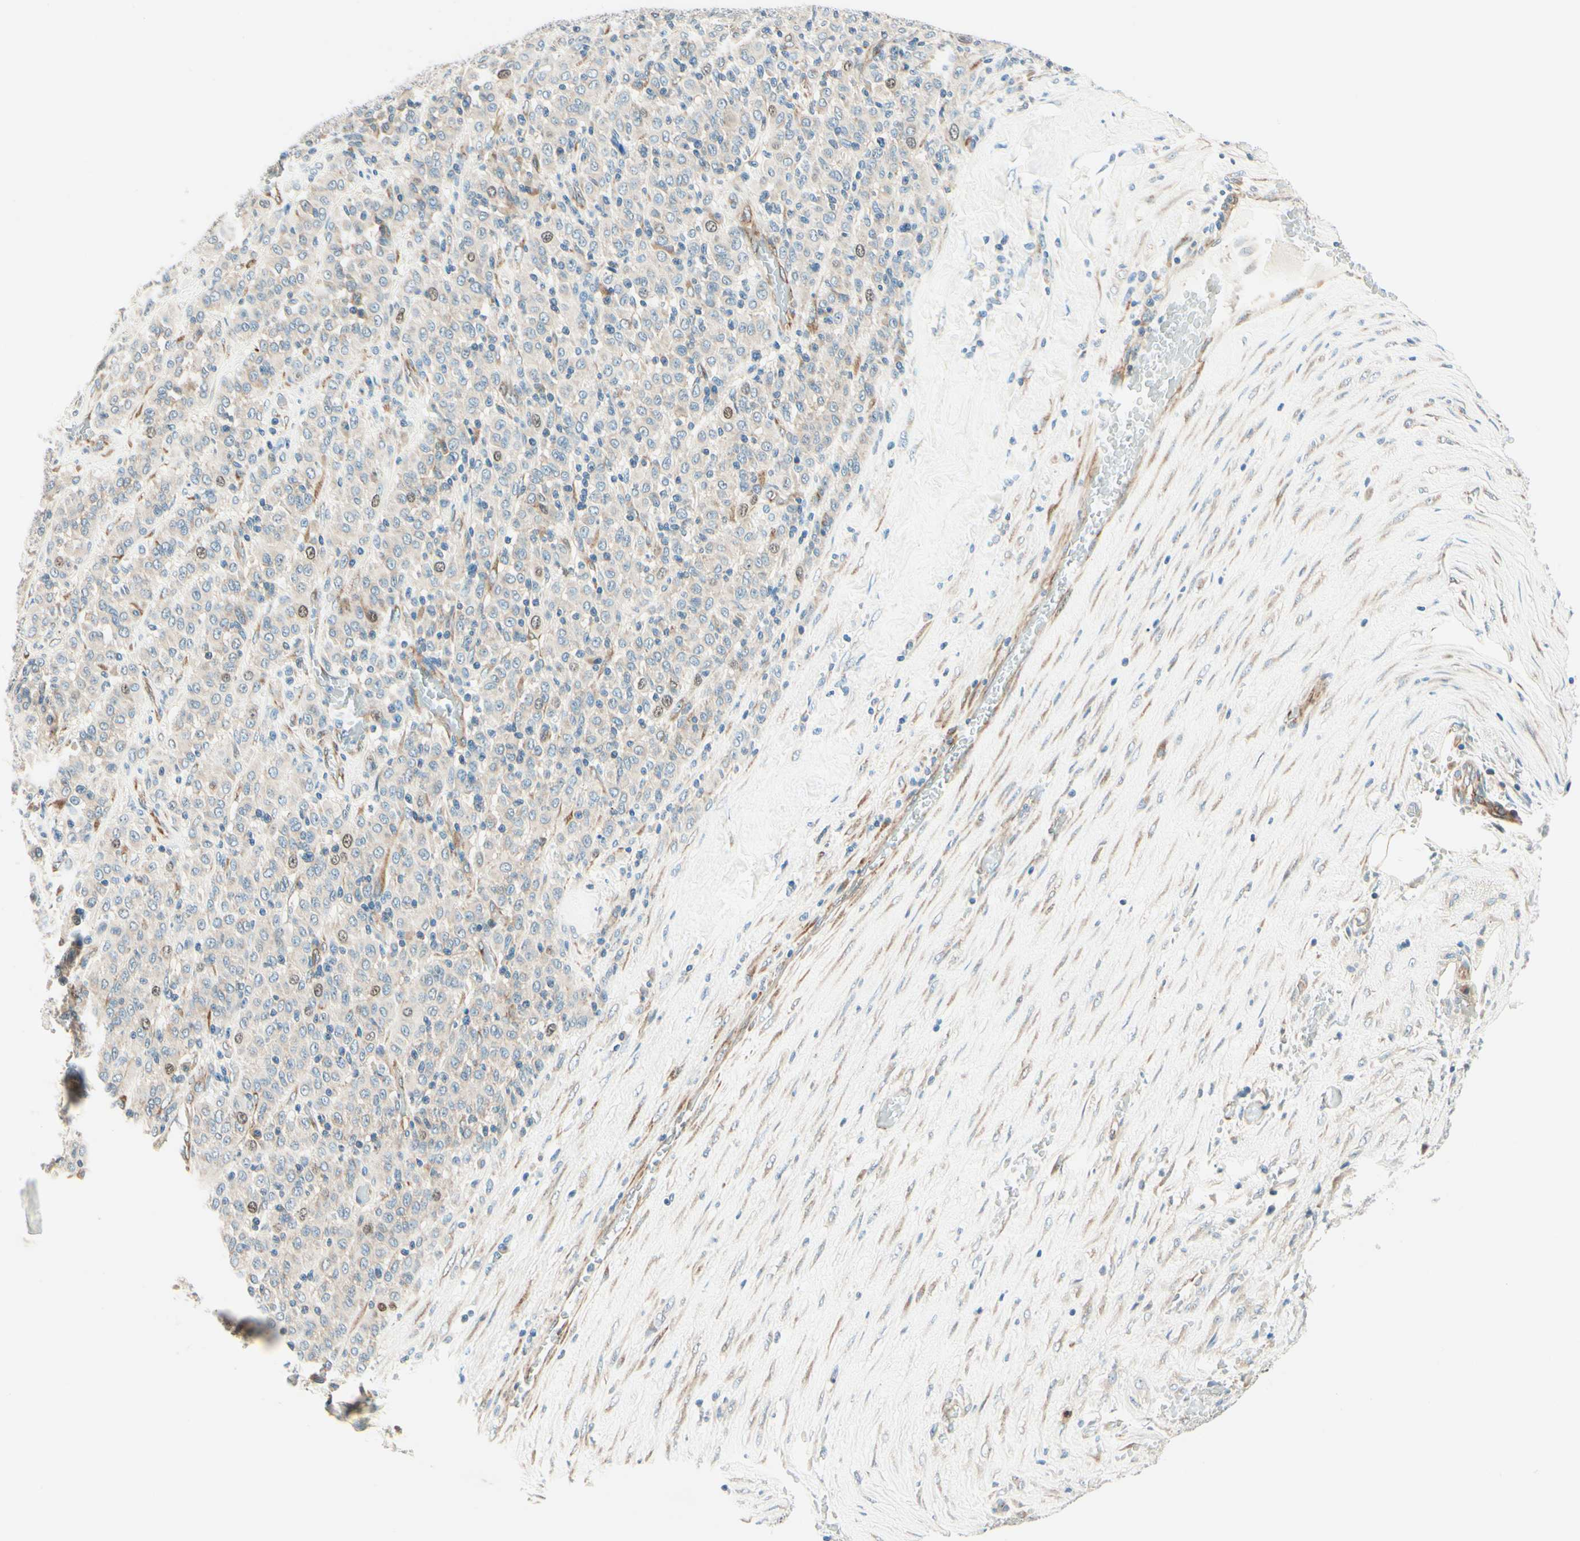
{"staining": {"intensity": "moderate", "quantity": "<25%", "location": "cytoplasmic/membranous,nuclear"}, "tissue": "melanoma", "cell_type": "Tumor cells", "image_type": "cancer", "snomed": [{"axis": "morphology", "description": "Malignant melanoma, Metastatic site"}, {"axis": "topography", "description": "Pancreas"}], "caption": "Moderate cytoplasmic/membranous and nuclear staining is seen in approximately <25% of tumor cells in malignant melanoma (metastatic site). (IHC, brightfield microscopy, high magnification).", "gene": "TAOK2", "patient": {"sex": "female", "age": 30}}